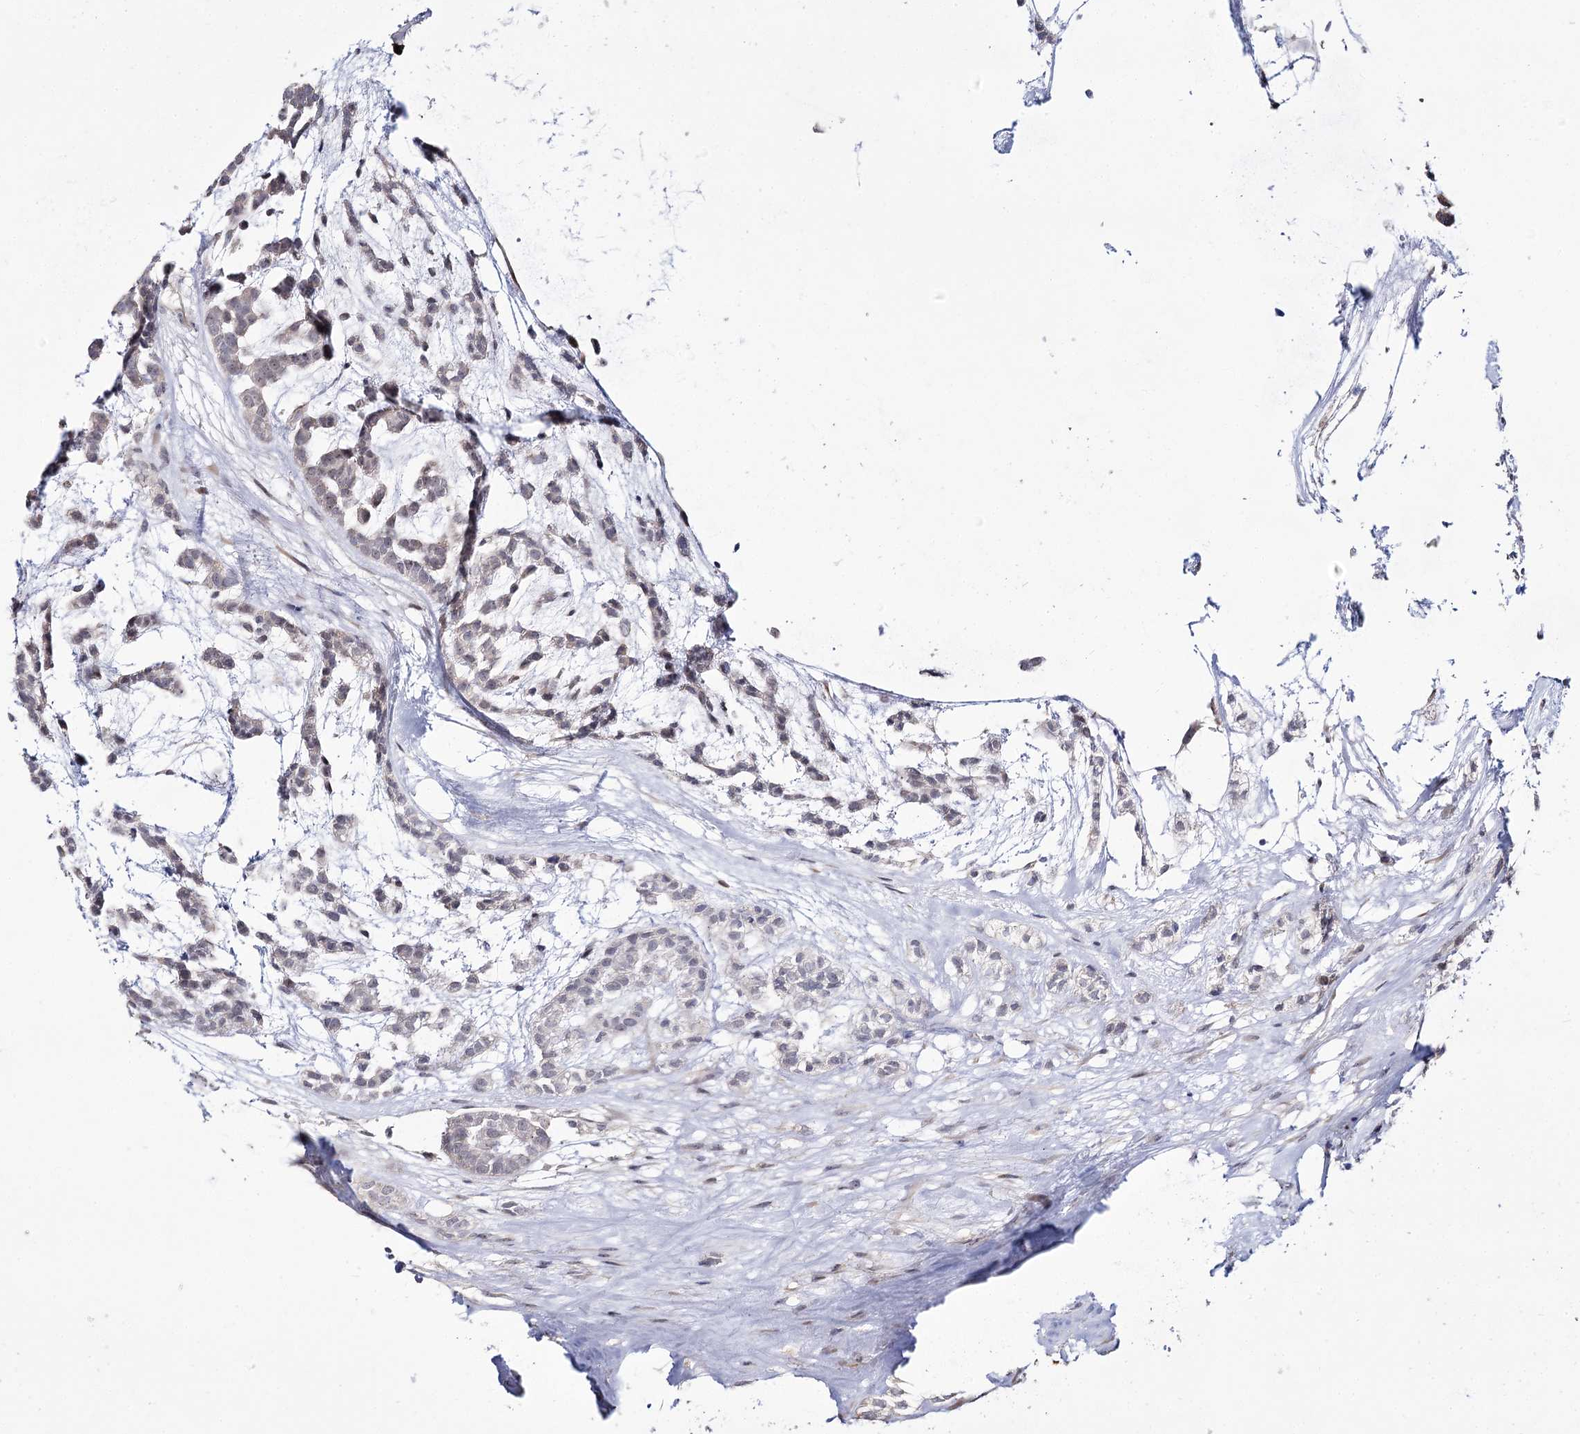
{"staining": {"intensity": "negative", "quantity": "none", "location": "none"}, "tissue": "head and neck cancer", "cell_type": "Tumor cells", "image_type": "cancer", "snomed": [{"axis": "morphology", "description": "Adenocarcinoma, NOS"}, {"axis": "morphology", "description": "Adenoma, NOS"}, {"axis": "topography", "description": "Head-Neck"}], "caption": "A photomicrograph of head and neck adenocarcinoma stained for a protein exhibits no brown staining in tumor cells.", "gene": "RRP9", "patient": {"sex": "female", "age": 55}}